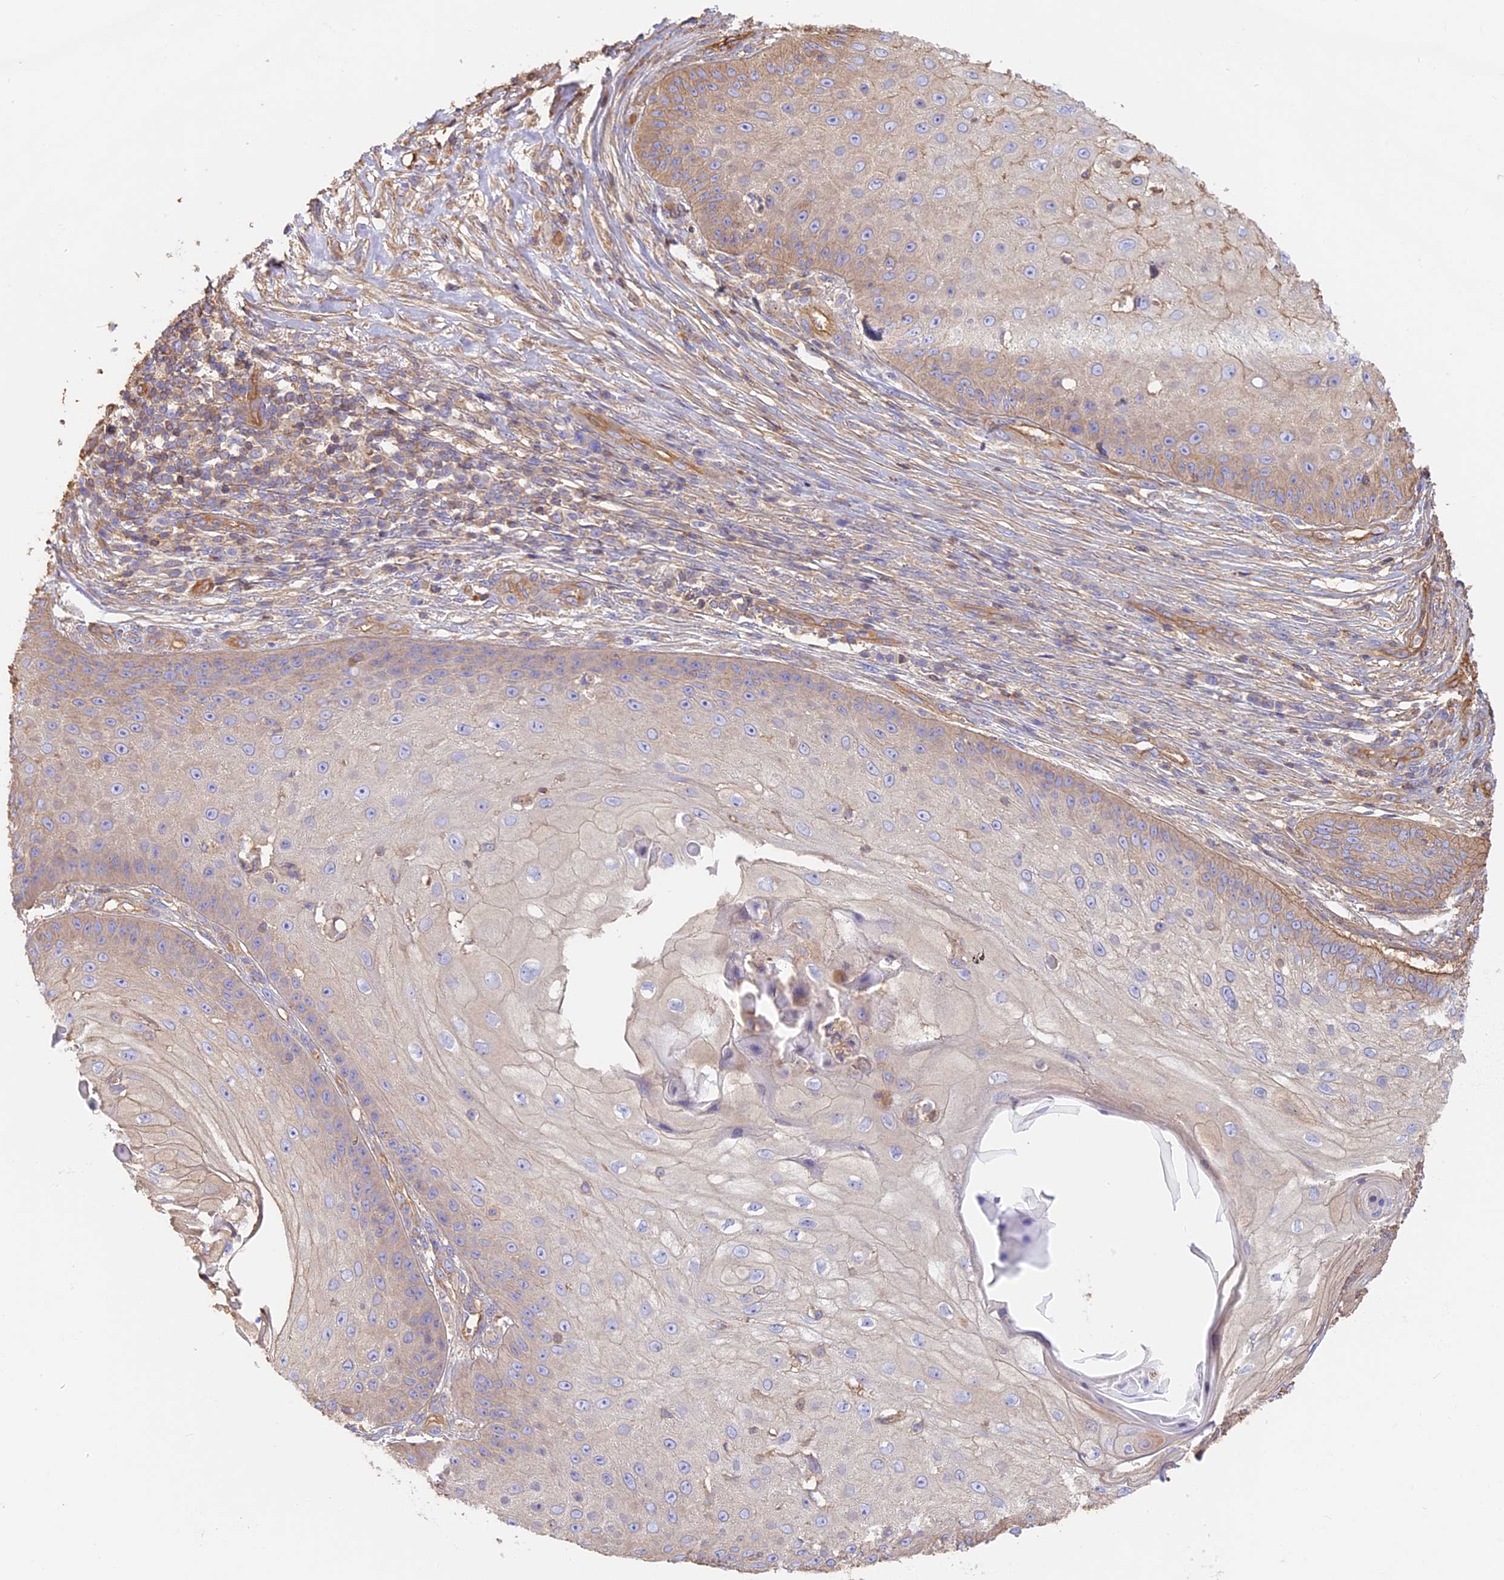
{"staining": {"intensity": "weak", "quantity": "<25%", "location": "cytoplasmic/membranous"}, "tissue": "skin cancer", "cell_type": "Tumor cells", "image_type": "cancer", "snomed": [{"axis": "morphology", "description": "Squamous cell carcinoma, NOS"}, {"axis": "topography", "description": "Skin"}], "caption": "Immunohistochemistry micrograph of human skin cancer (squamous cell carcinoma) stained for a protein (brown), which reveals no positivity in tumor cells.", "gene": "VPS18", "patient": {"sex": "male", "age": 70}}